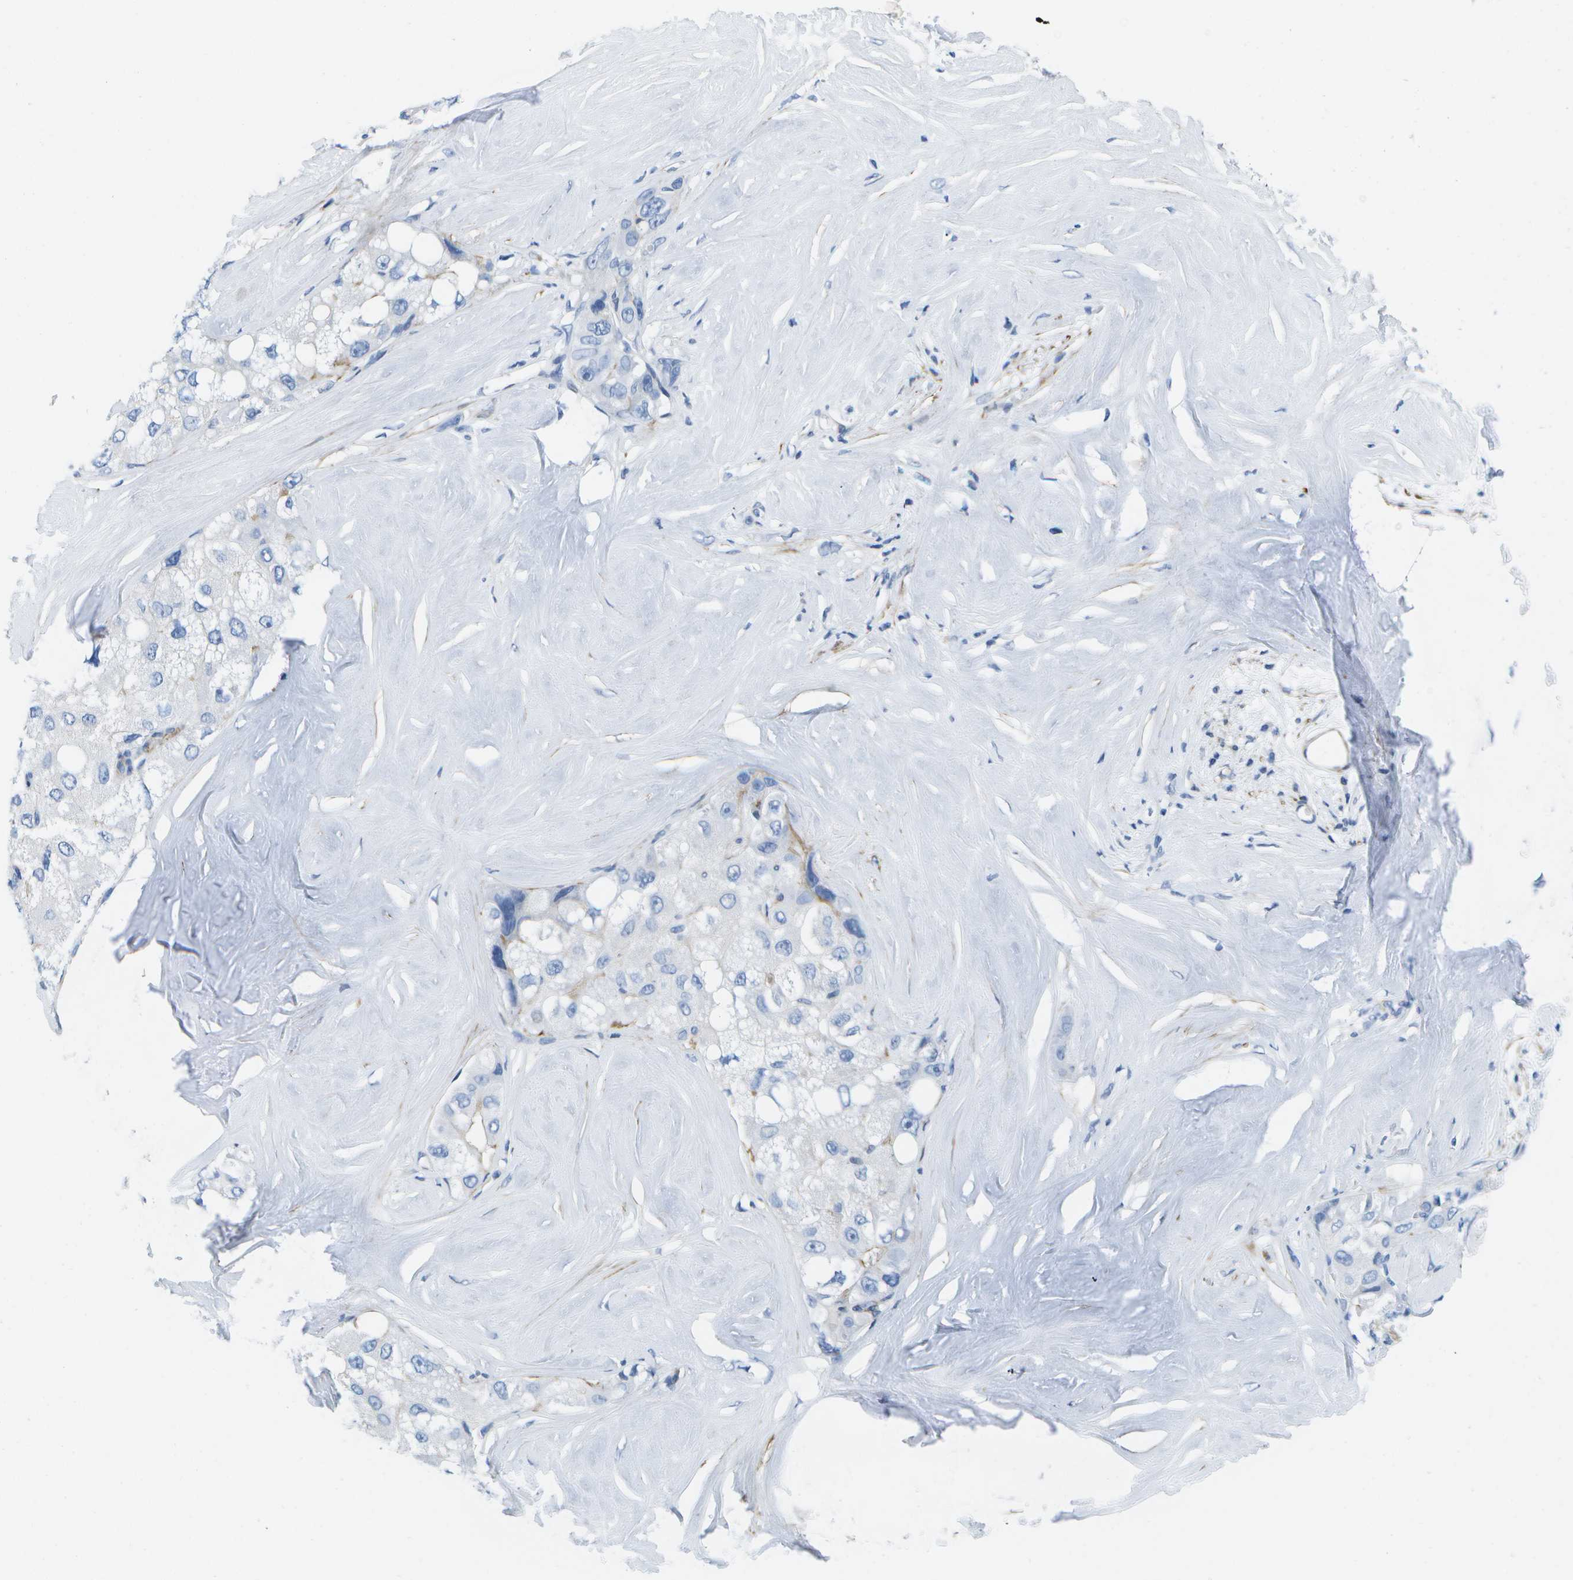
{"staining": {"intensity": "negative", "quantity": "none", "location": "none"}, "tissue": "liver cancer", "cell_type": "Tumor cells", "image_type": "cancer", "snomed": [{"axis": "morphology", "description": "Carcinoma, Hepatocellular, NOS"}, {"axis": "topography", "description": "Liver"}], "caption": "Tumor cells show no significant protein expression in liver cancer (hepatocellular carcinoma).", "gene": "ADGRG6", "patient": {"sex": "male", "age": 80}}